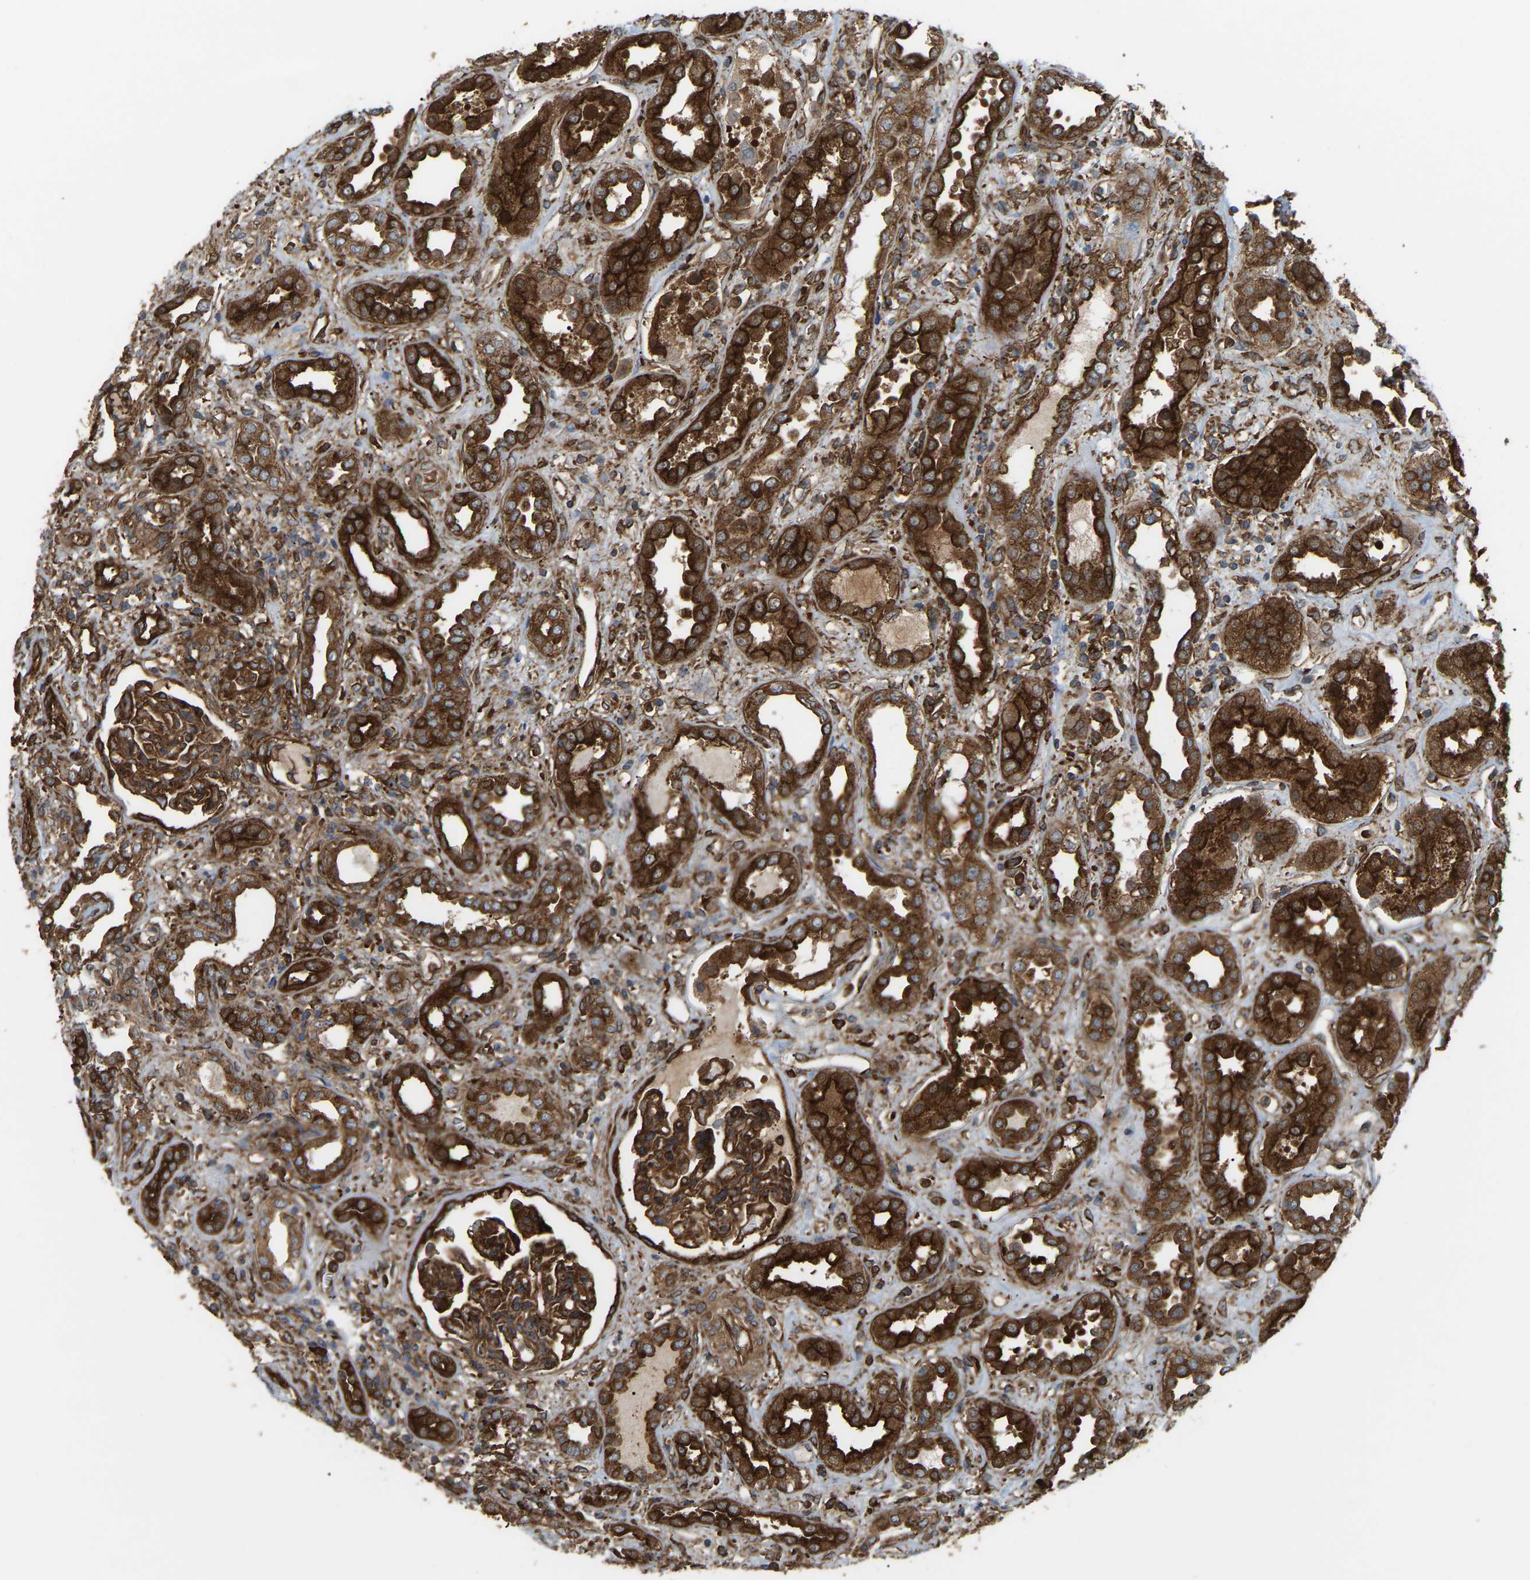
{"staining": {"intensity": "strong", "quantity": ">75%", "location": "cytoplasmic/membranous"}, "tissue": "kidney", "cell_type": "Cells in glomeruli", "image_type": "normal", "snomed": [{"axis": "morphology", "description": "Normal tissue, NOS"}, {"axis": "topography", "description": "Kidney"}], "caption": "Unremarkable kidney reveals strong cytoplasmic/membranous expression in approximately >75% of cells in glomeruli, visualized by immunohistochemistry.", "gene": "PICALM", "patient": {"sex": "male", "age": 59}}